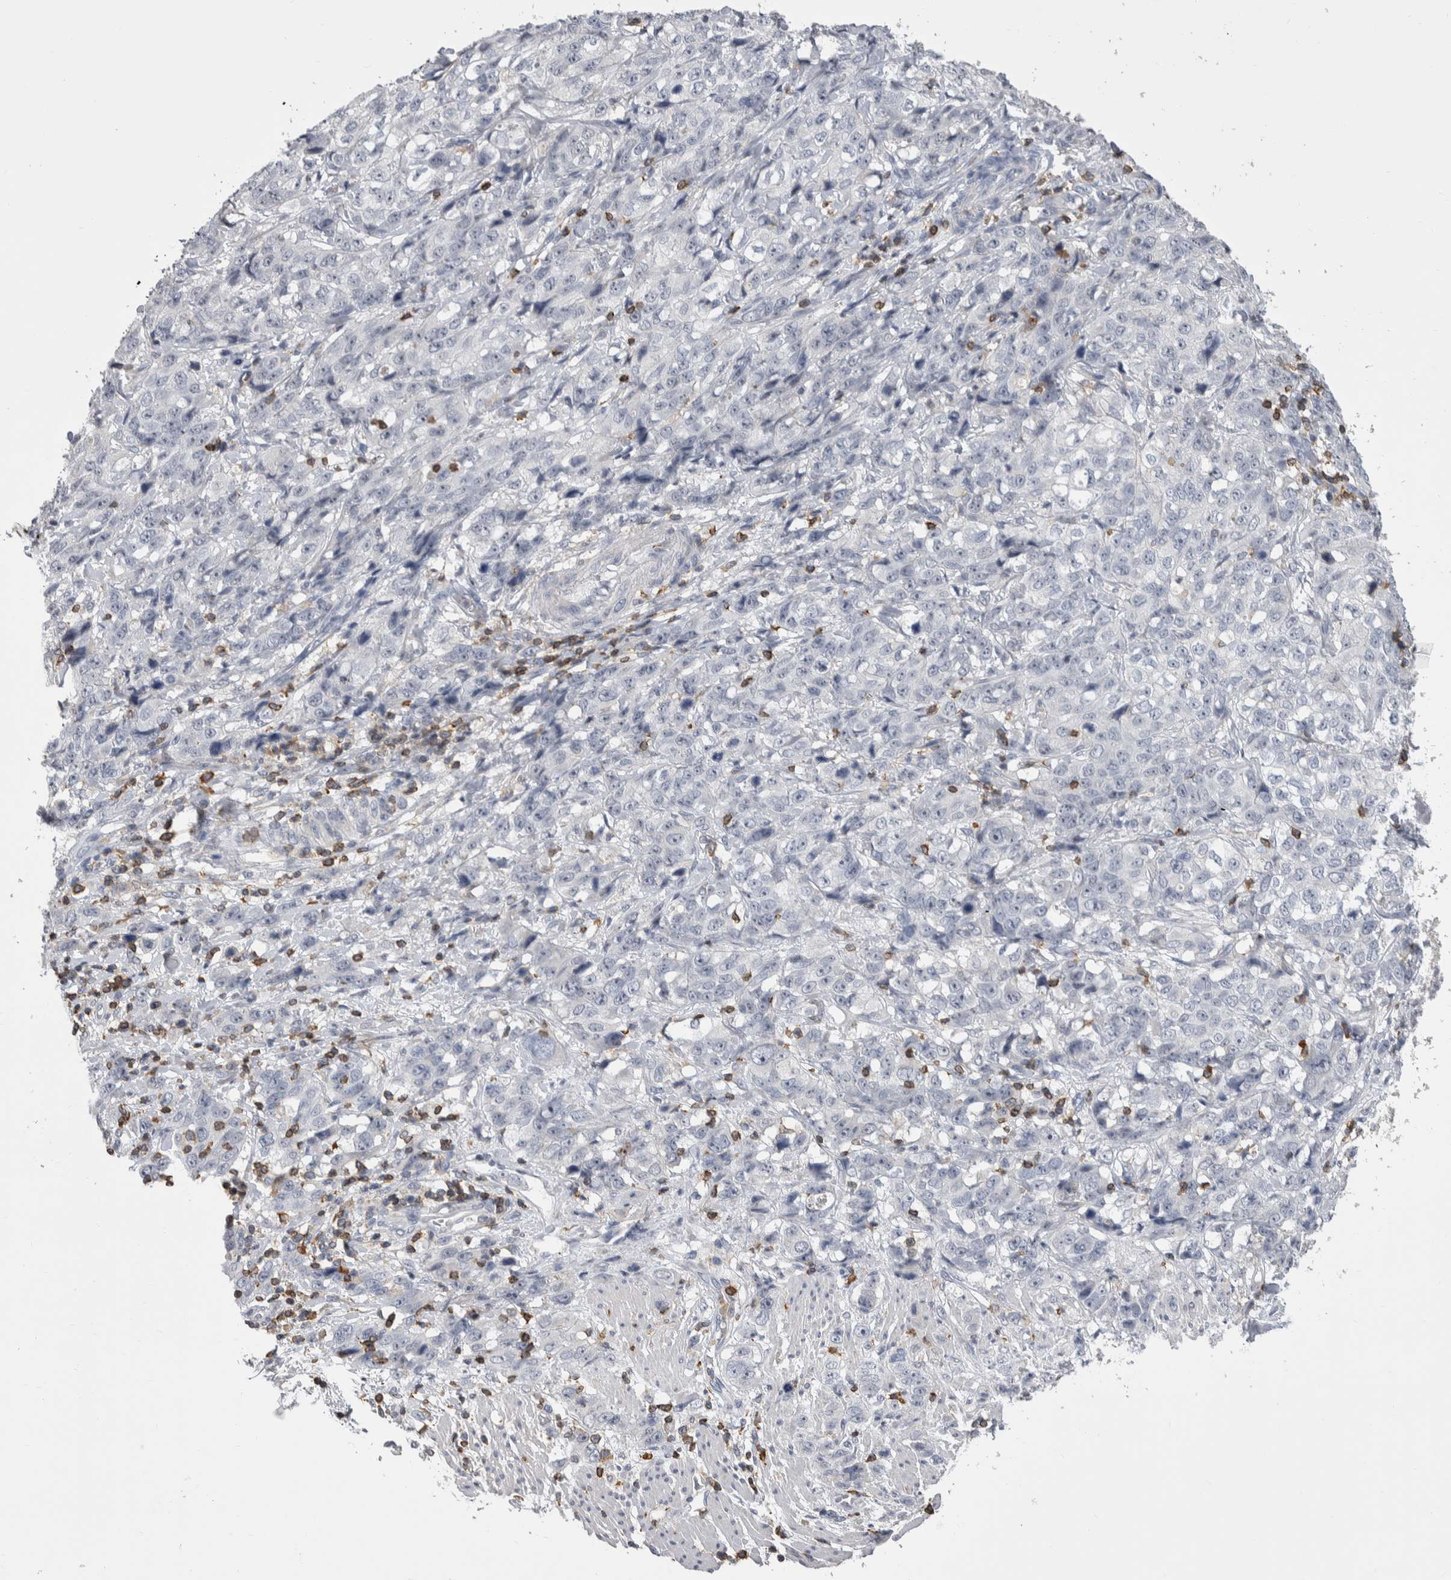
{"staining": {"intensity": "negative", "quantity": "none", "location": "none"}, "tissue": "stomach cancer", "cell_type": "Tumor cells", "image_type": "cancer", "snomed": [{"axis": "morphology", "description": "Adenocarcinoma, NOS"}, {"axis": "topography", "description": "Stomach"}], "caption": "Immunohistochemistry photomicrograph of neoplastic tissue: stomach cancer (adenocarcinoma) stained with DAB reveals no significant protein positivity in tumor cells.", "gene": "CEP295NL", "patient": {"sex": "male", "age": 48}}